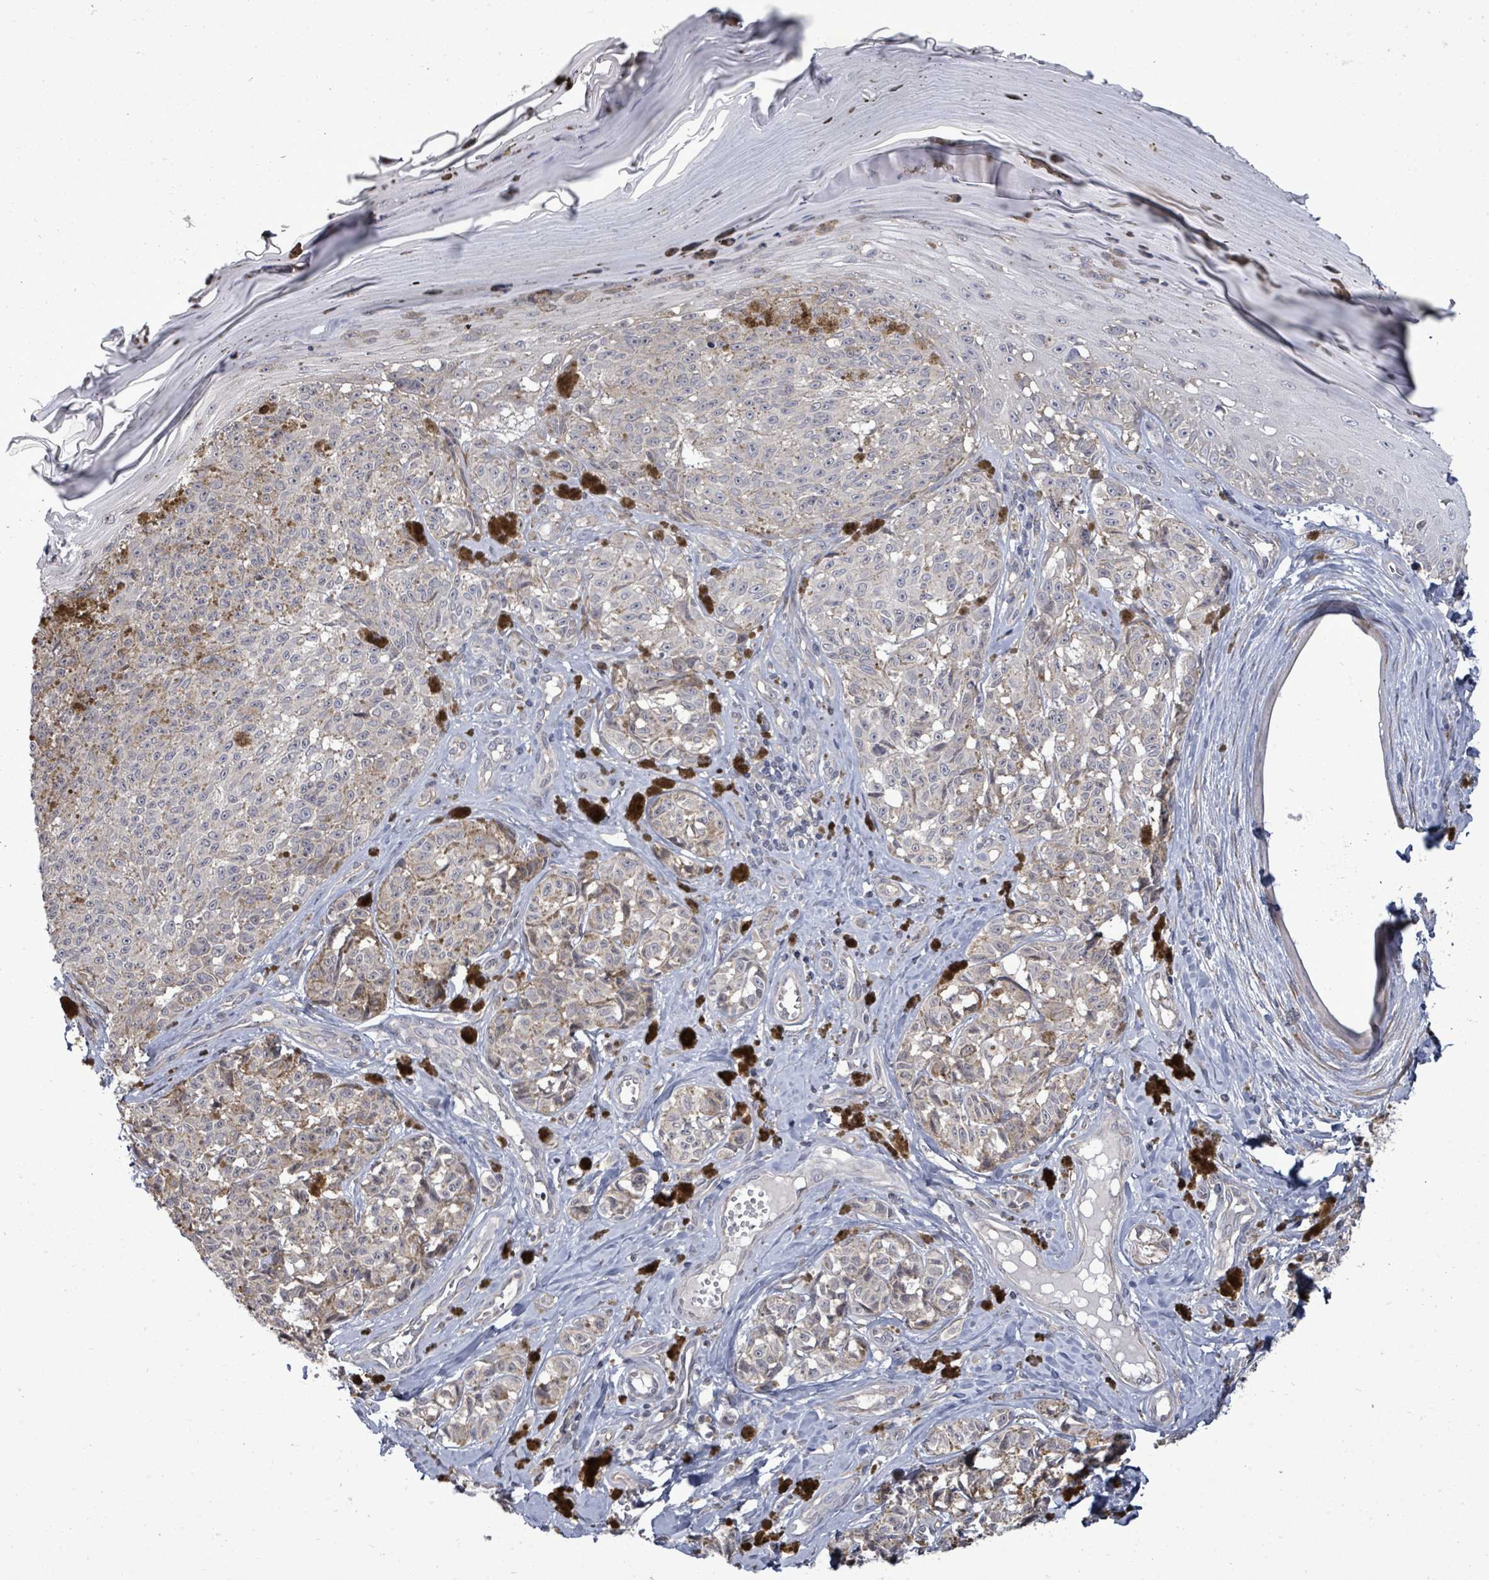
{"staining": {"intensity": "negative", "quantity": "none", "location": "none"}, "tissue": "melanoma", "cell_type": "Tumor cells", "image_type": "cancer", "snomed": [{"axis": "morphology", "description": "Malignant melanoma, NOS"}, {"axis": "topography", "description": "Skin"}], "caption": "Immunohistochemistry (IHC) histopathology image of malignant melanoma stained for a protein (brown), which shows no staining in tumor cells. (Immunohistochemistry, brightfield microscopy, high magnification).", "gene": "POMGNT2", "patient": {"sex": "female", "age": 65}}